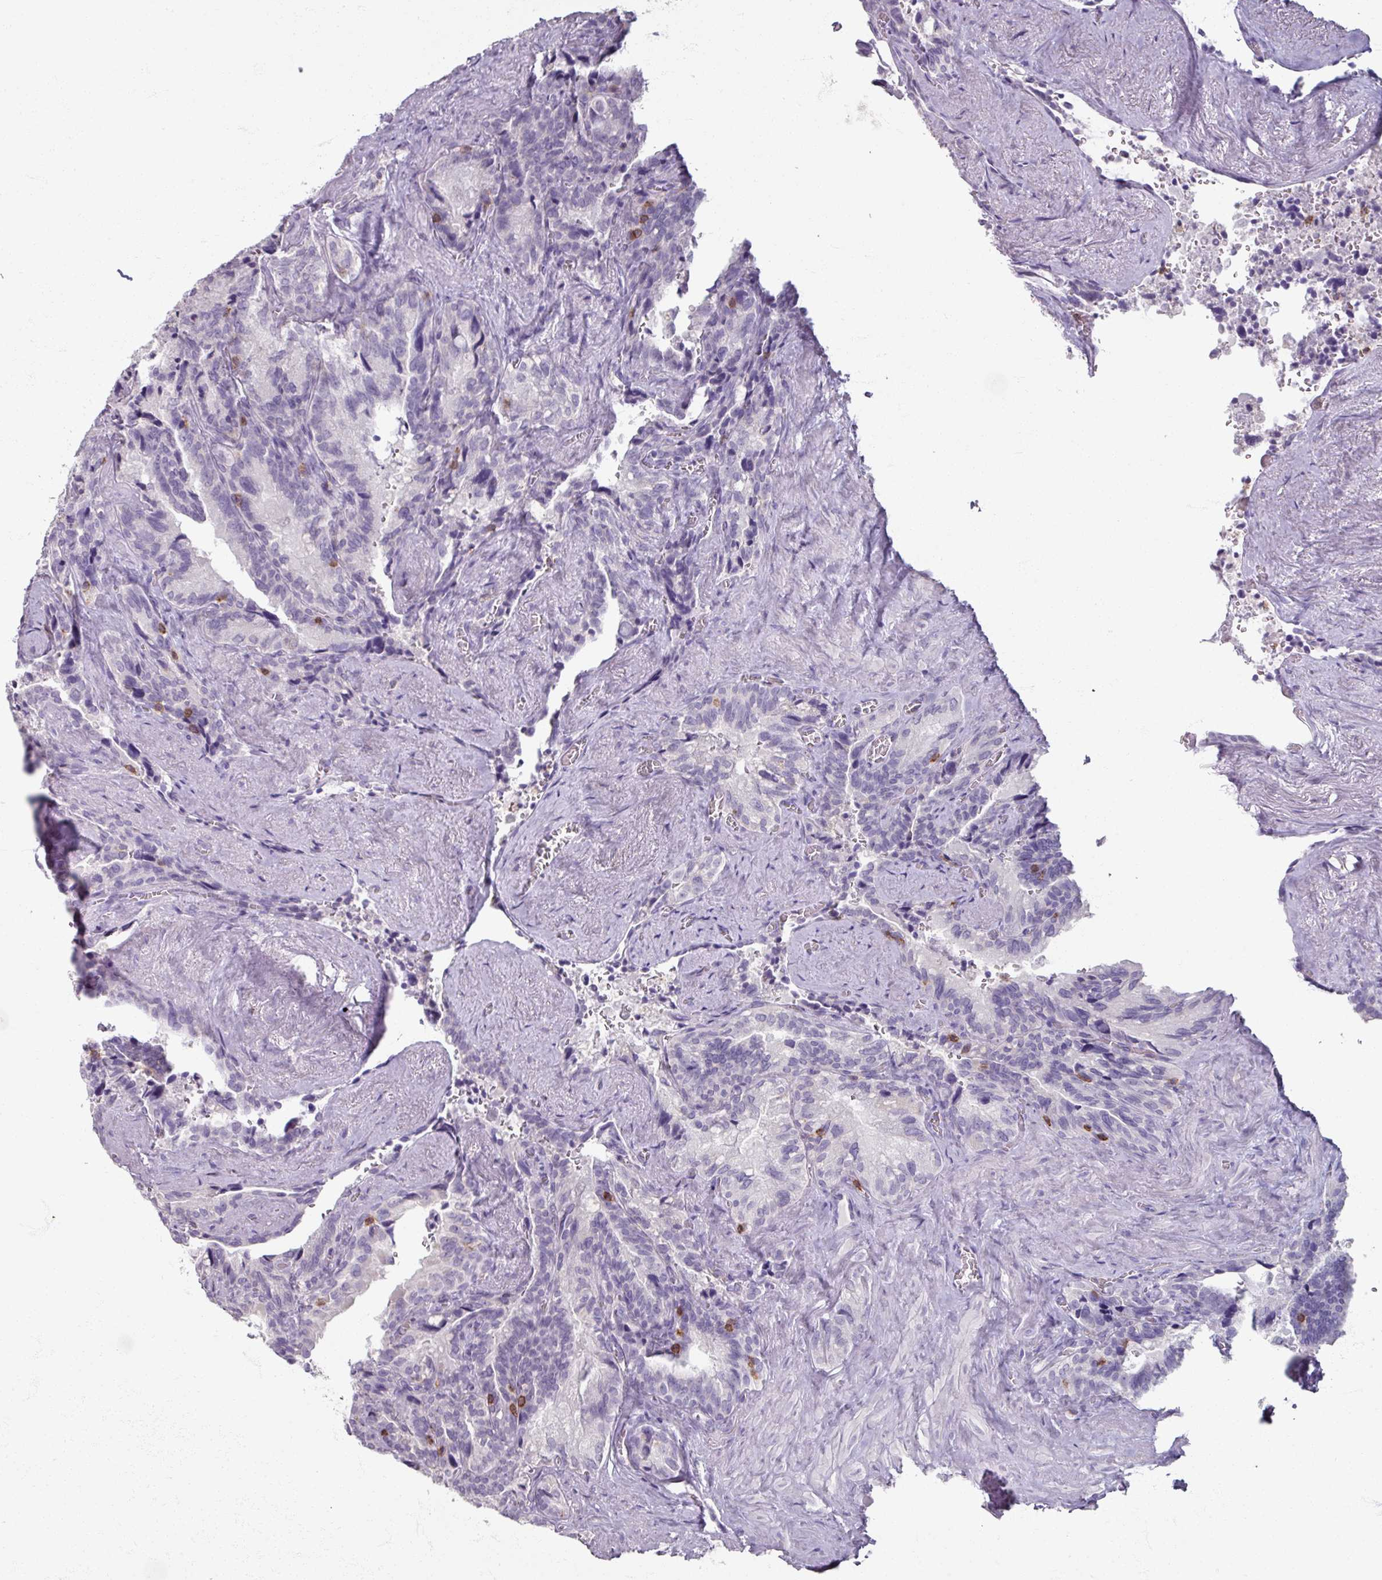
{"staining": {"intensity": "negative", "quantity": "none", "location": "none"}, "tissue": "seminal vesicle", "cell_type": "Glandular cells", "image_type": "normal", "snomed": [{"axis": "morphology", "description": "Normal tissue, NOS"}, {"axis": "topography", "description": "Seminal veicle"}], "caption": "Seminal vesicle was stained to show a protein in brown. There is no significant positivity in glandular cells. (DAB (3,3'-diaminobenzidine) IHC with hematoxylin counter stain).", "gene": "PTPRC", "patient": {"sex": "male", "age": 68}}